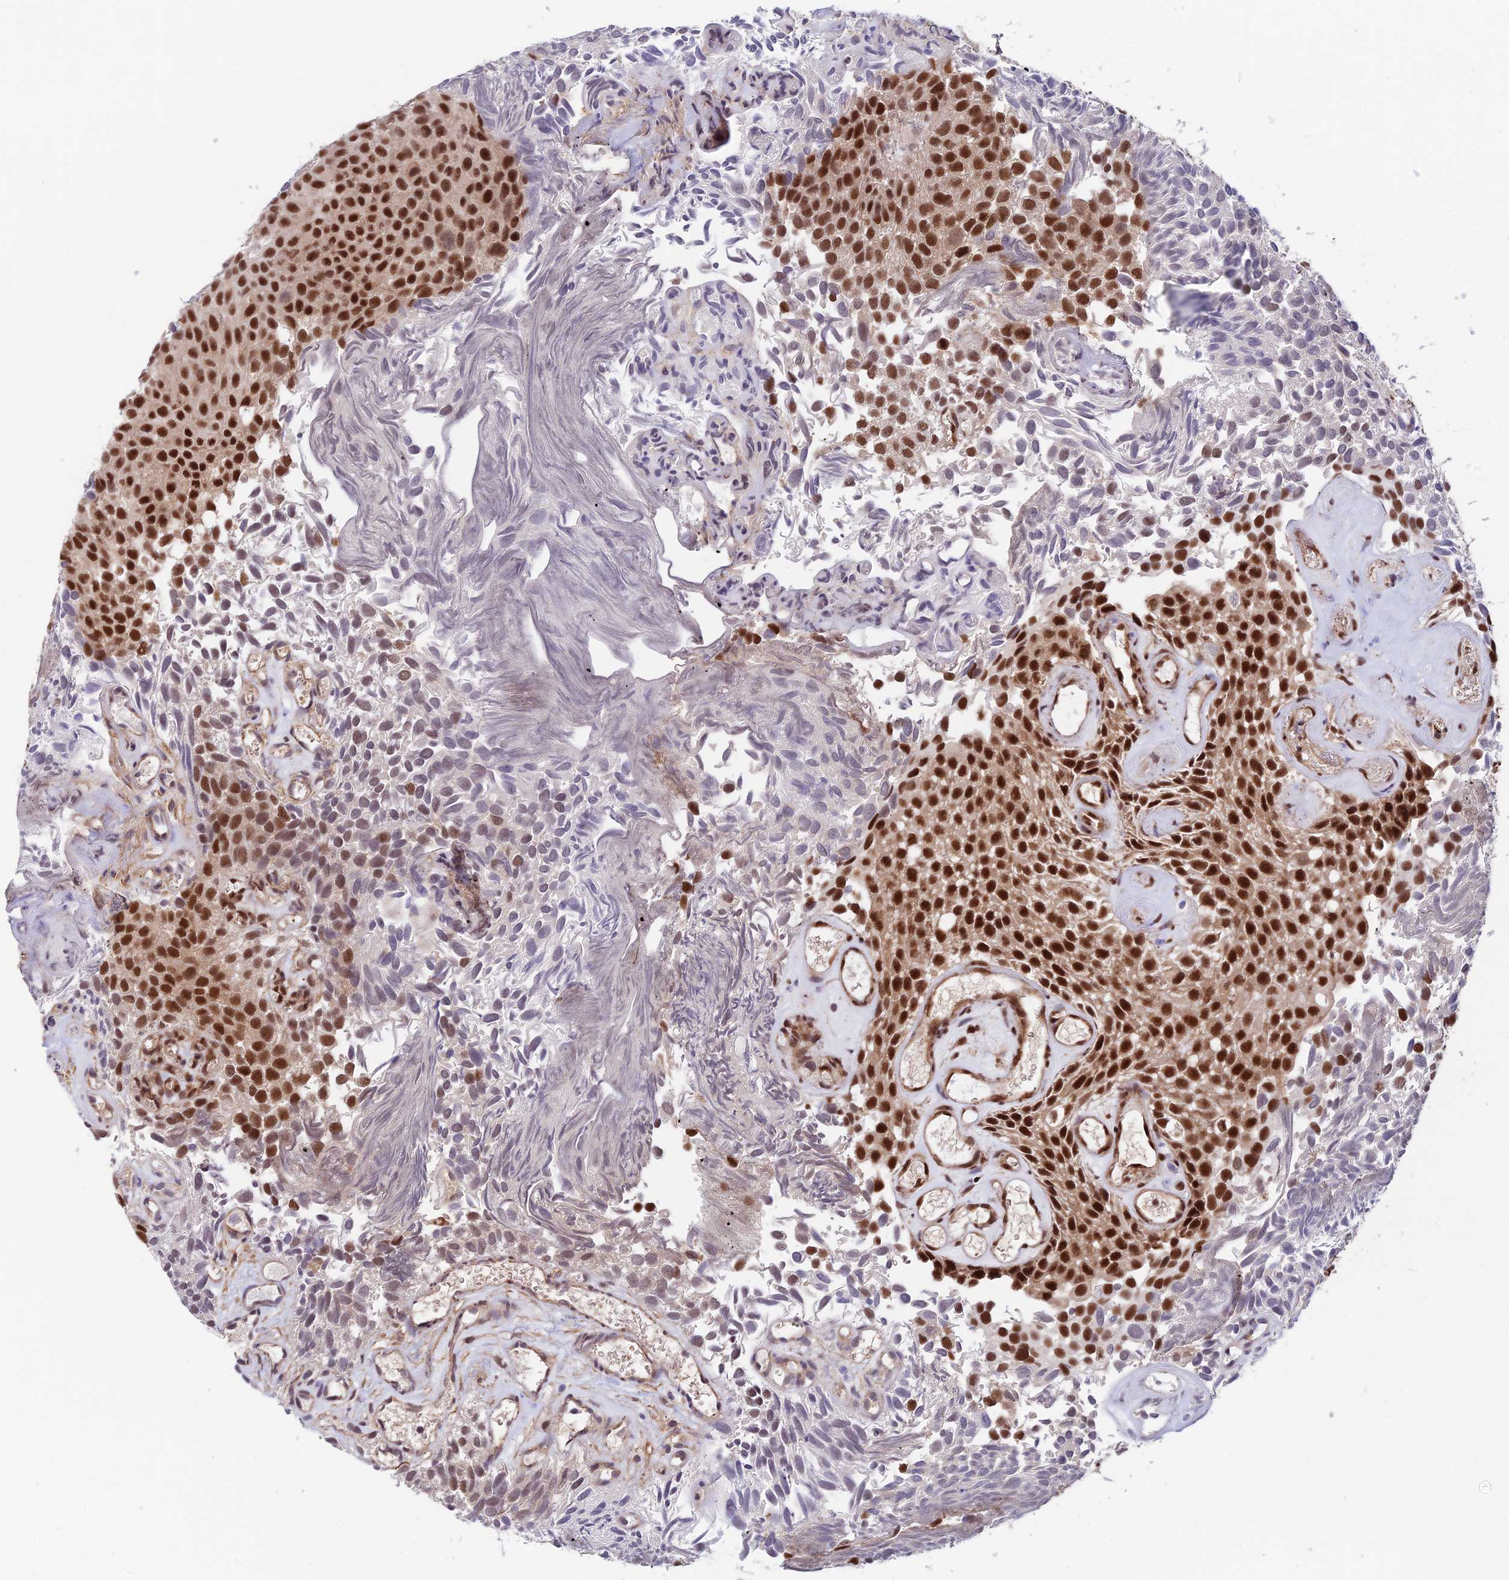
{"staining": {"intensity": "strong", "quantity": ">75%", "location": "nuclear"}, "tissue": "urothelial cancer", "cell_type": "Tumor cells", "image_type": "cancer", "snomed": [{"axis": "morphology", "description": "Urothelial carcinoma, Low grade"}, {"axis": "topography", "description": "Urinary bladder"}], "caption": "A high-resolution image shows immunohistochemistry (IHC) staining of low-grade urothelial carcinoma, which shows strong nuclear expression in about >75% of tumor cells.", "gene": "RBM42", "patient": {"sex": "male", "age": 89}}